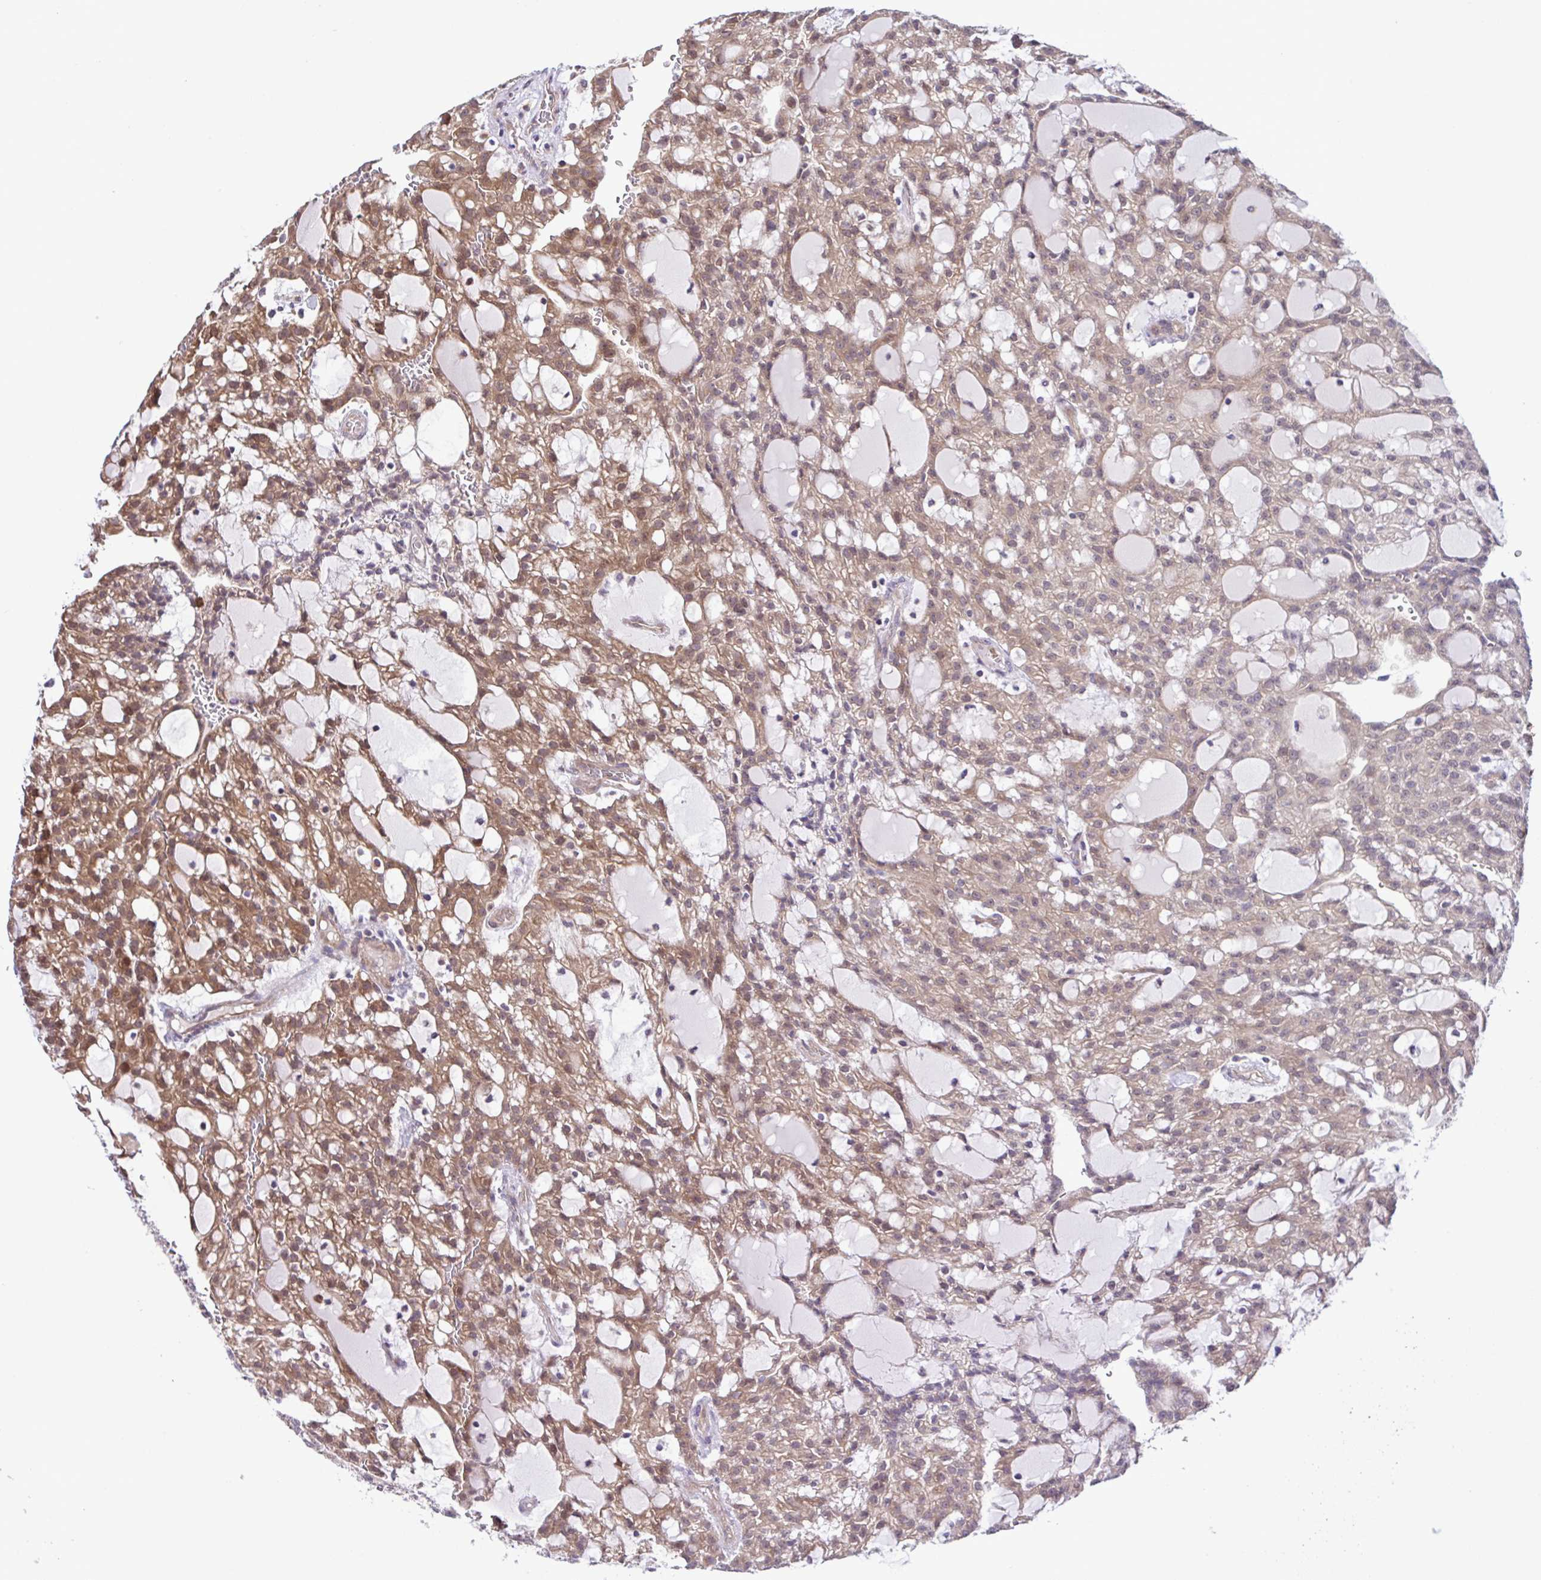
{"staining": {"intensity": "moderate", "quantity": ">75%", "location": "cytoplasmic/membranous,nuclear"}, "tissue": "renal cancer", "cell_type": "Tumor cells", "image_type": "cancer", "snomed": [{"axis": "morphology", "description": "Adenocarcinoma, NOS"}, {"axis": "topography", "description": "Kidney"}], "caption": "A high-resolution image shows IHC staining of renal adenocarcinoma, which reveals moderate cytoplasmic/membranous and nuclear expression in approximately >75% of tumor cells.", "gene": "CMPK1", "patient": {"sex": "male", "age": 63}}